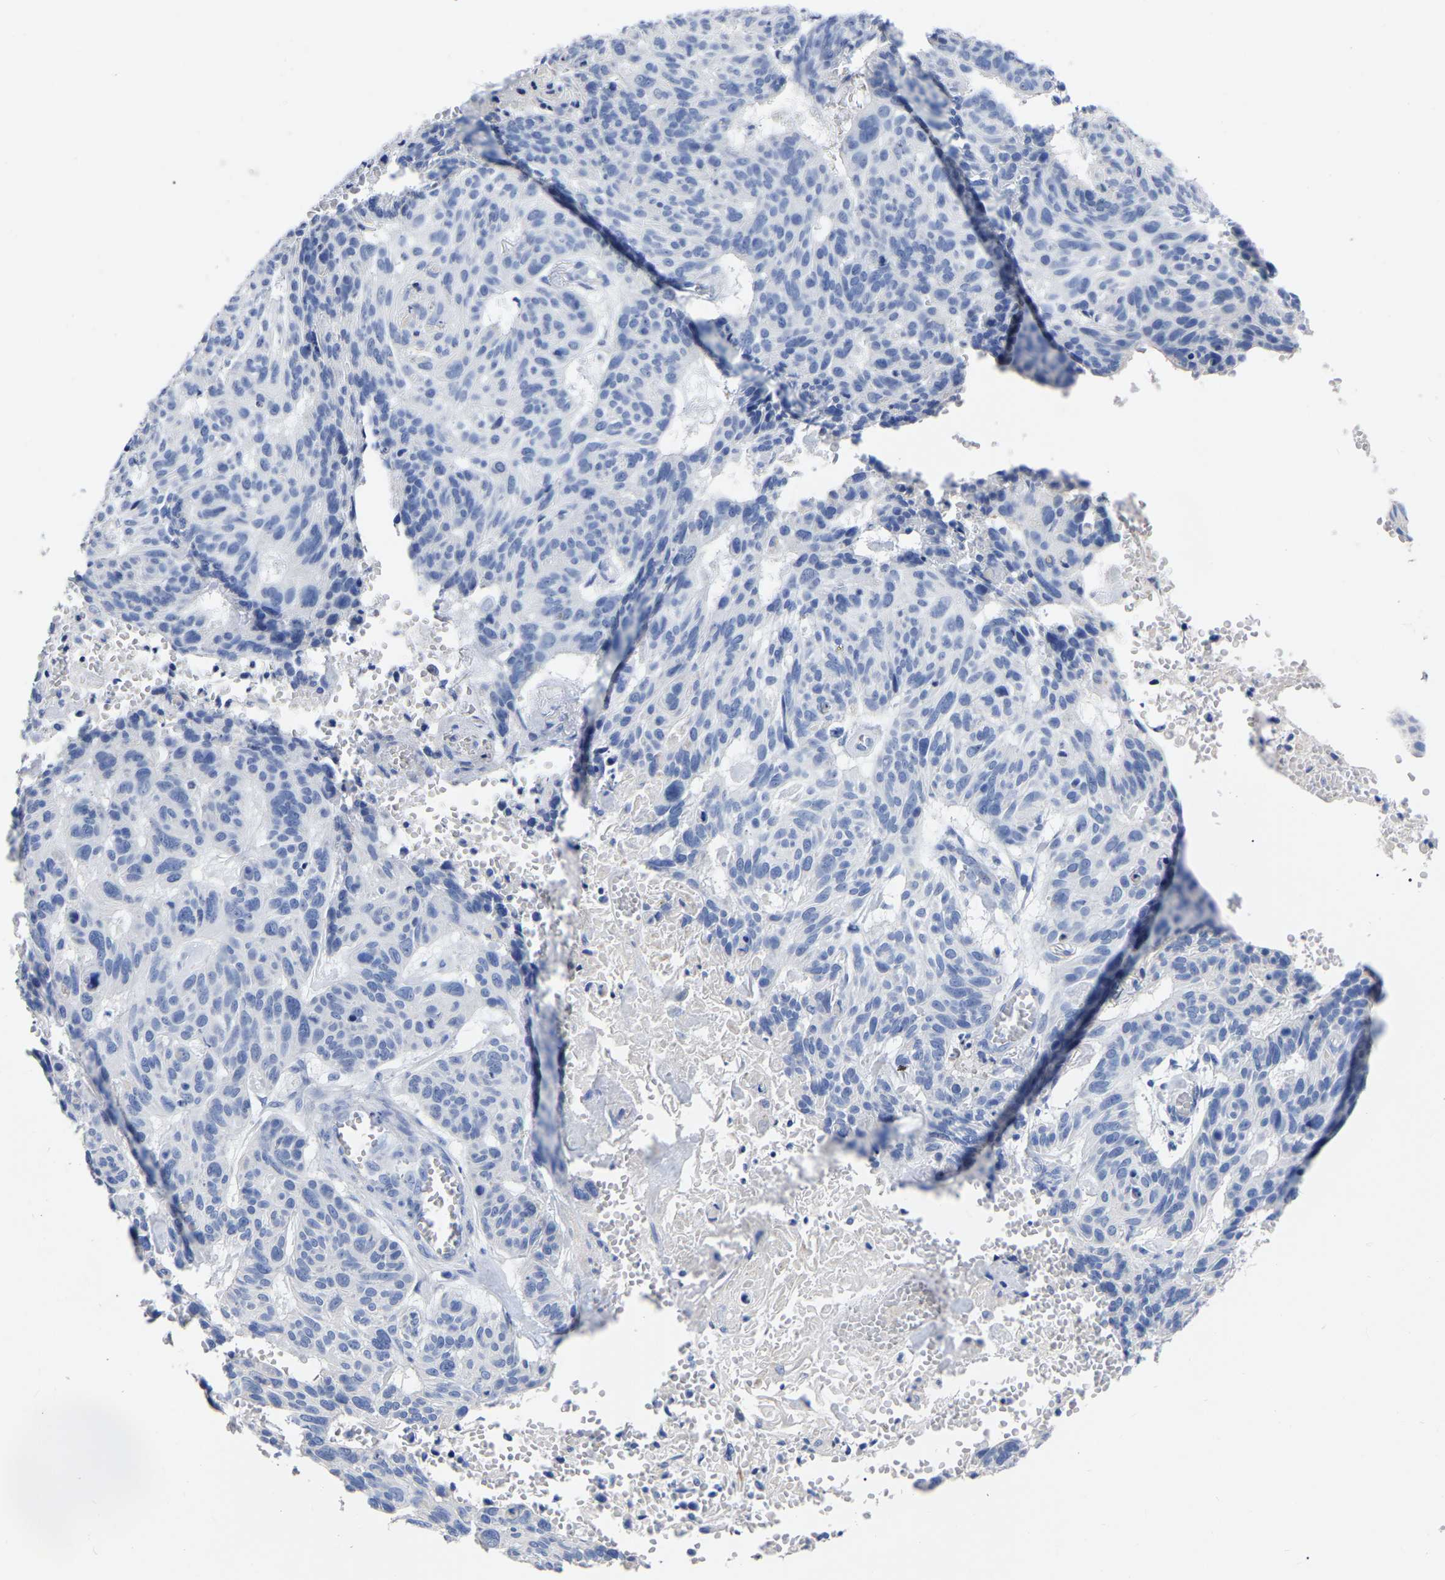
{"staining": {"intensity": "negative", "quantity": "none", "location": "none"}, "tissue": "skin cancer", "cell_type": "Tumor cells", "image_type": "cancer", "snomed": [{"axis": "morphology", "description": "Basal cell carcinoma"}, {"axis": "topography", "description": "Skin"}], "caption": "There is no significant expression in tumor cells of skin cancer (basal cell carcinoma).", "gene": "ANXA13", "patient": {"sex": "male", "age": 85}}